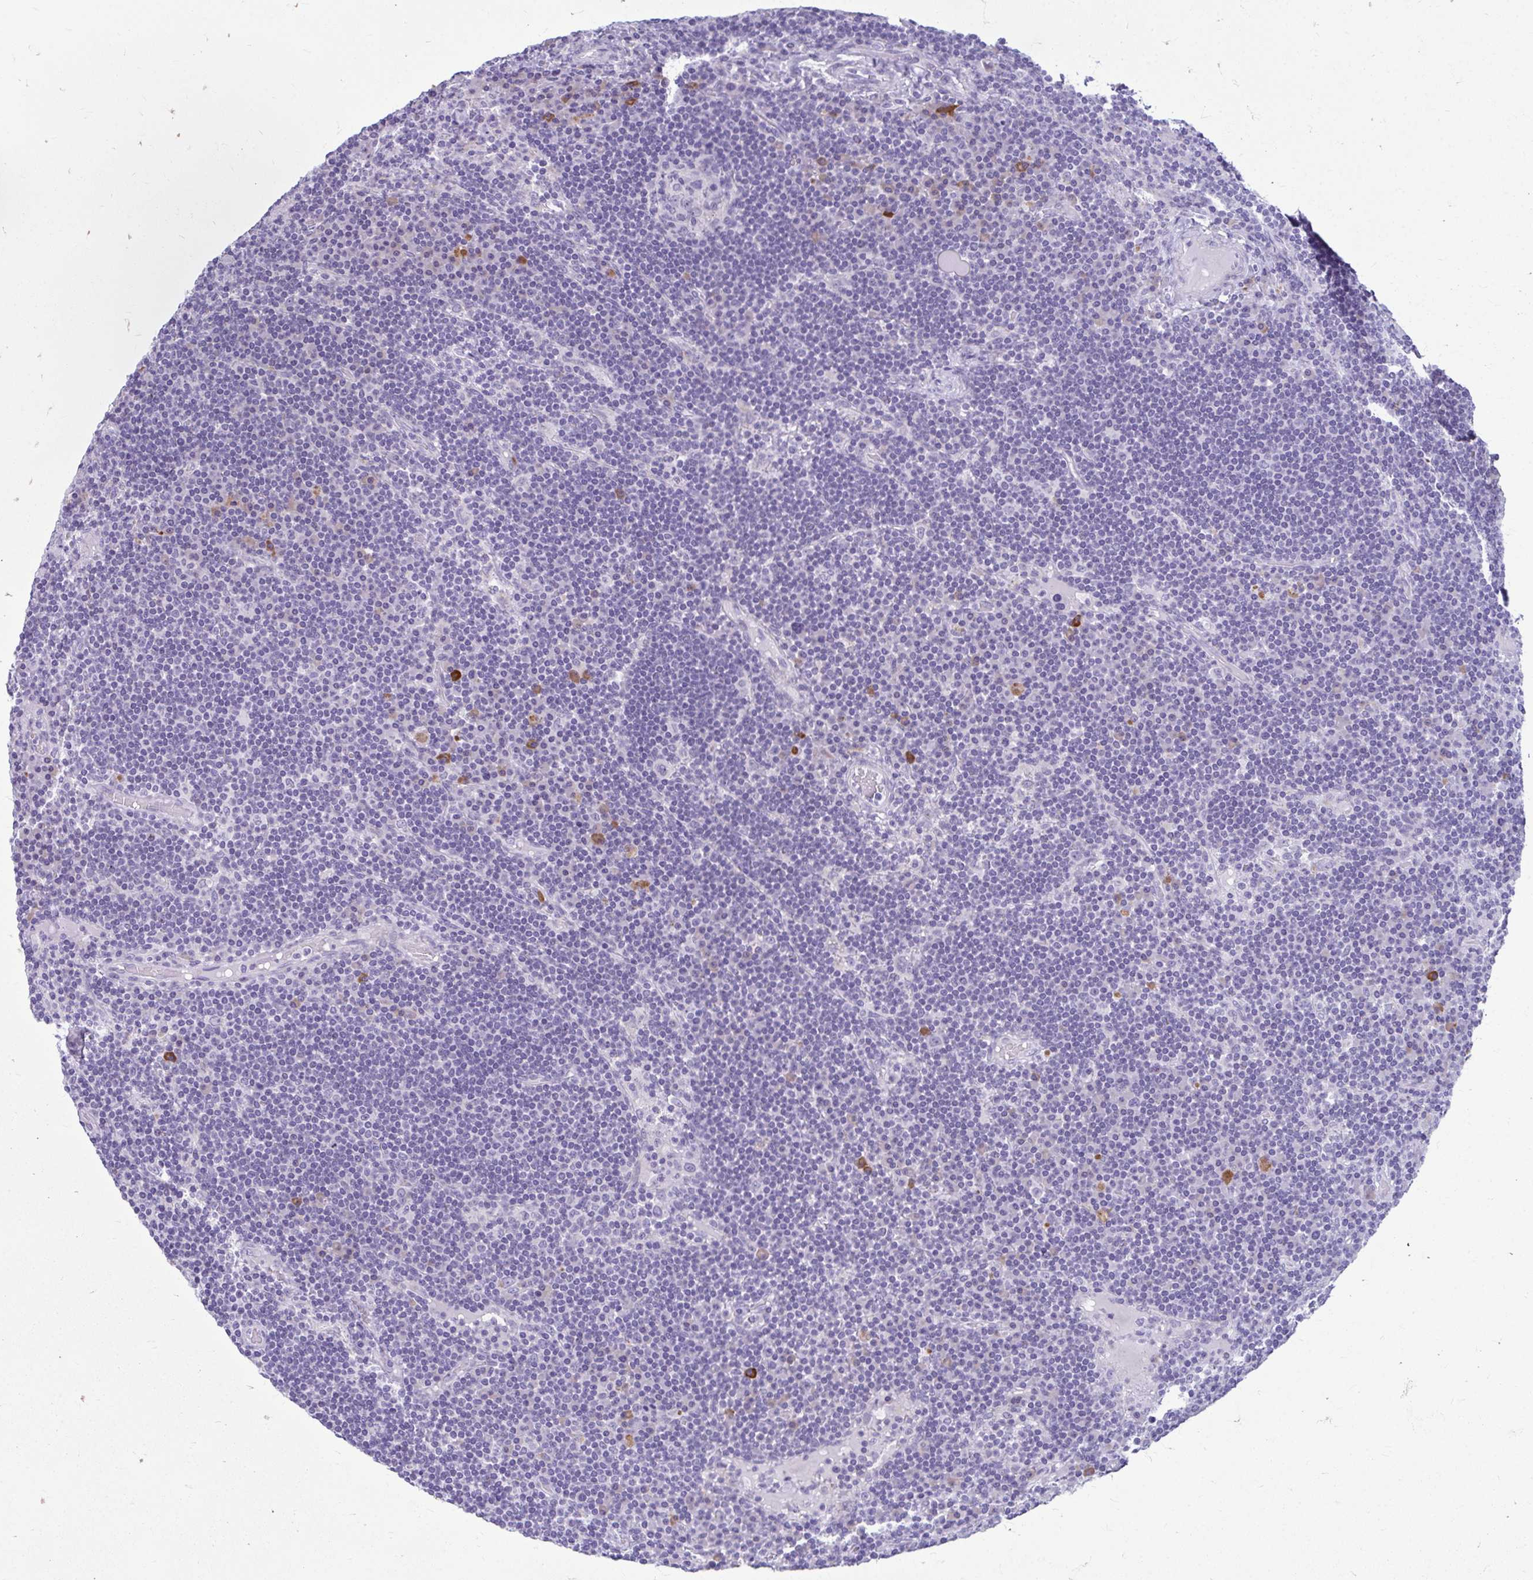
{"staining": {"intensity": "negative", "quantity": "none", "location": "none"}, "tissue": "lymph node", "cell_type": "Germinal center cells", "image_type": "normal", "snomed": [{"axis": "morphology", "description": "Normal tissue, NOS"}, {"axis": "topography", "description": "Lymph node"}], "caption": "This is an IHC image of benign lymph node. There is no expression in germinal center cells.", "gene": "SERPINI1", "patient": {"sex": "male", "age": 67}}